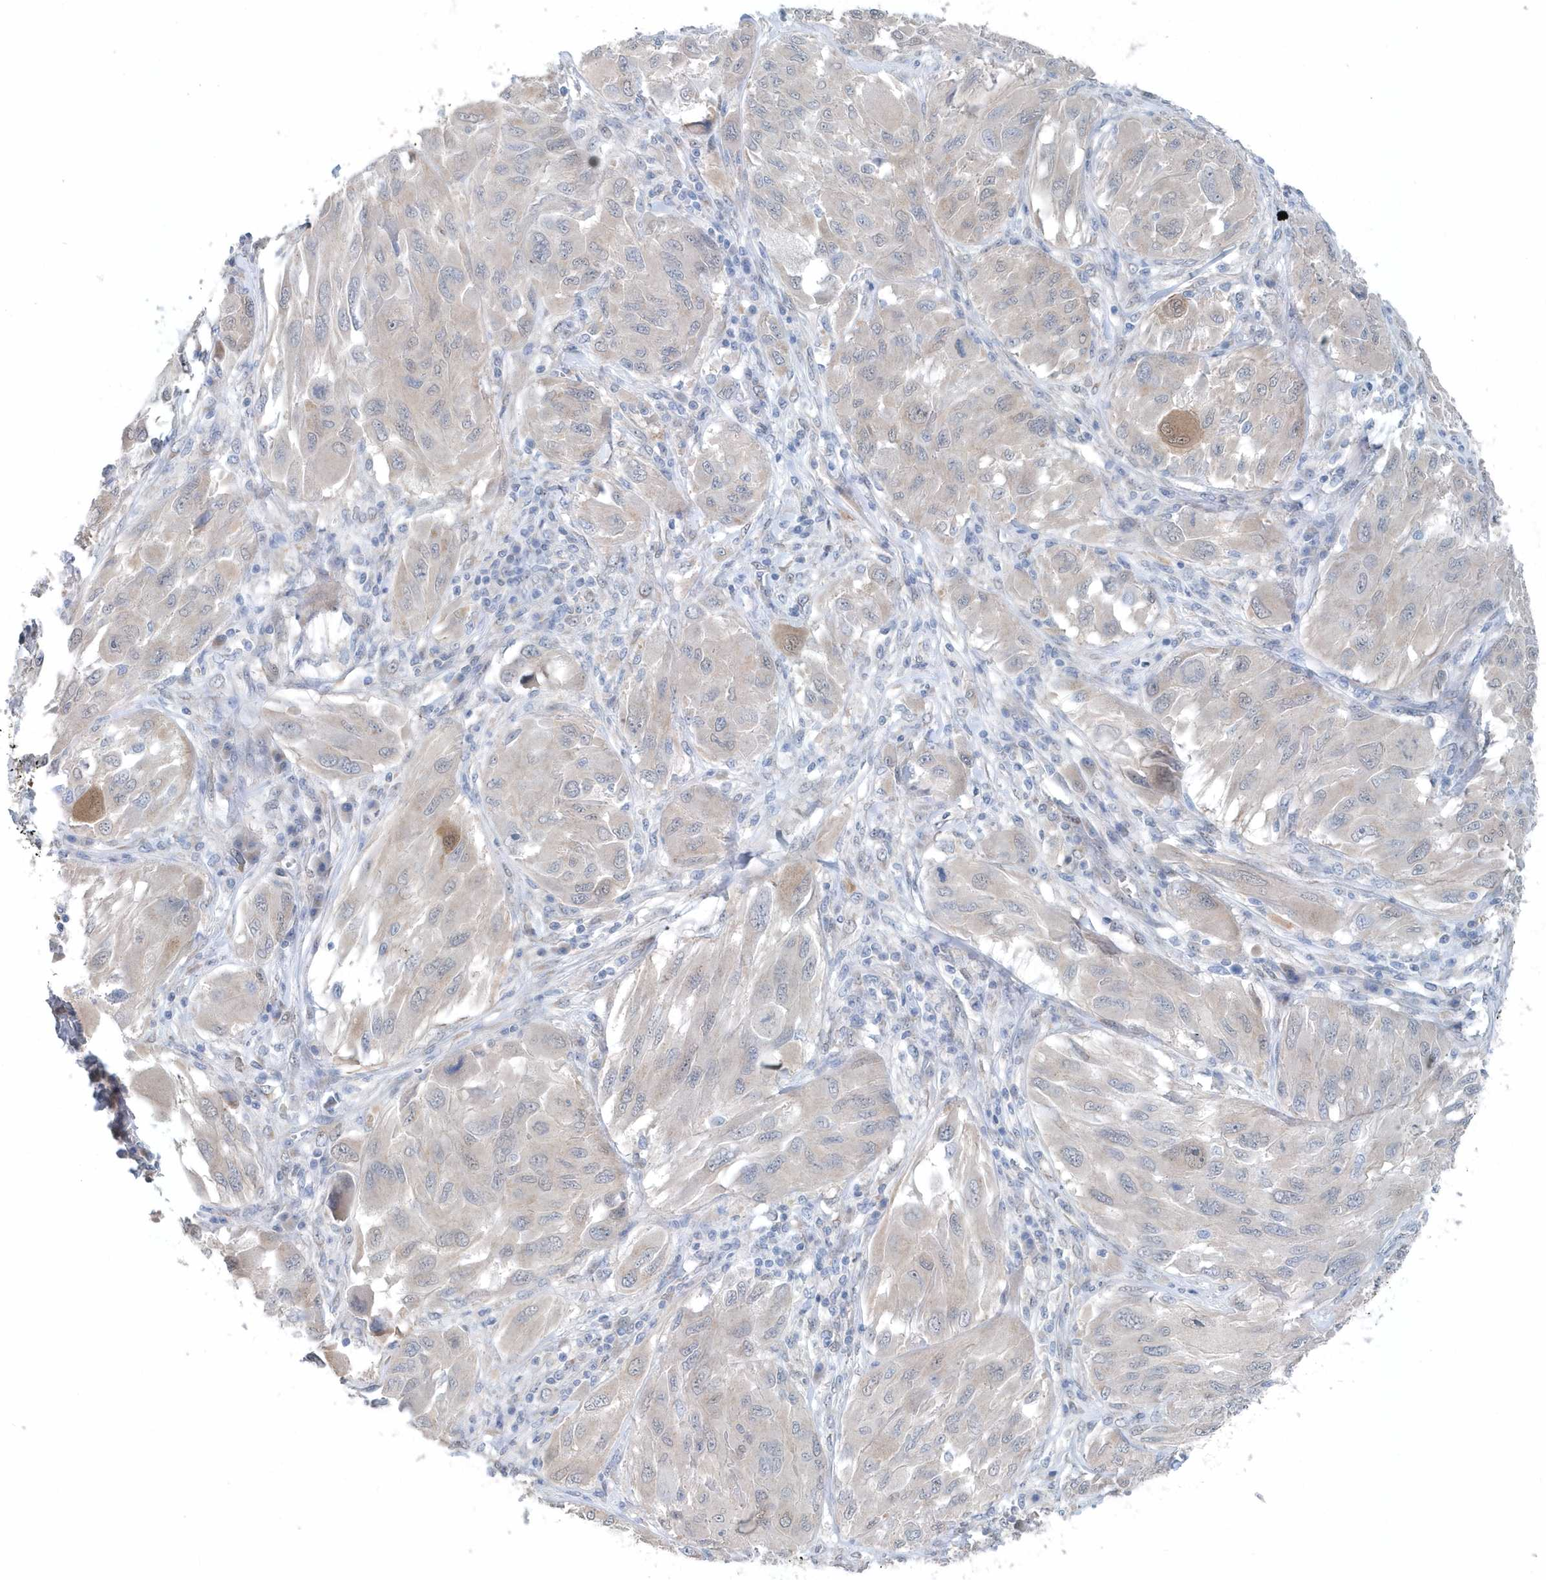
{"staining": {"intensity": "negative", "quantity": "none", "location": "none"}, "tissue": "melanoma", "cell_type": "Tumor cells", "image_type": "cancer", "snomed": [{"axis": "morphology", "description": "Malignant melanoma, NOS"}, {"axis": "topography", "description": "Skin"}], "caption": "Malignant melanoma stained for a protein using immunohistochemistry exhibits no positivity tumor cells.", "gene": "PFN2", "patient": {"sex": "female", "age": 91}}